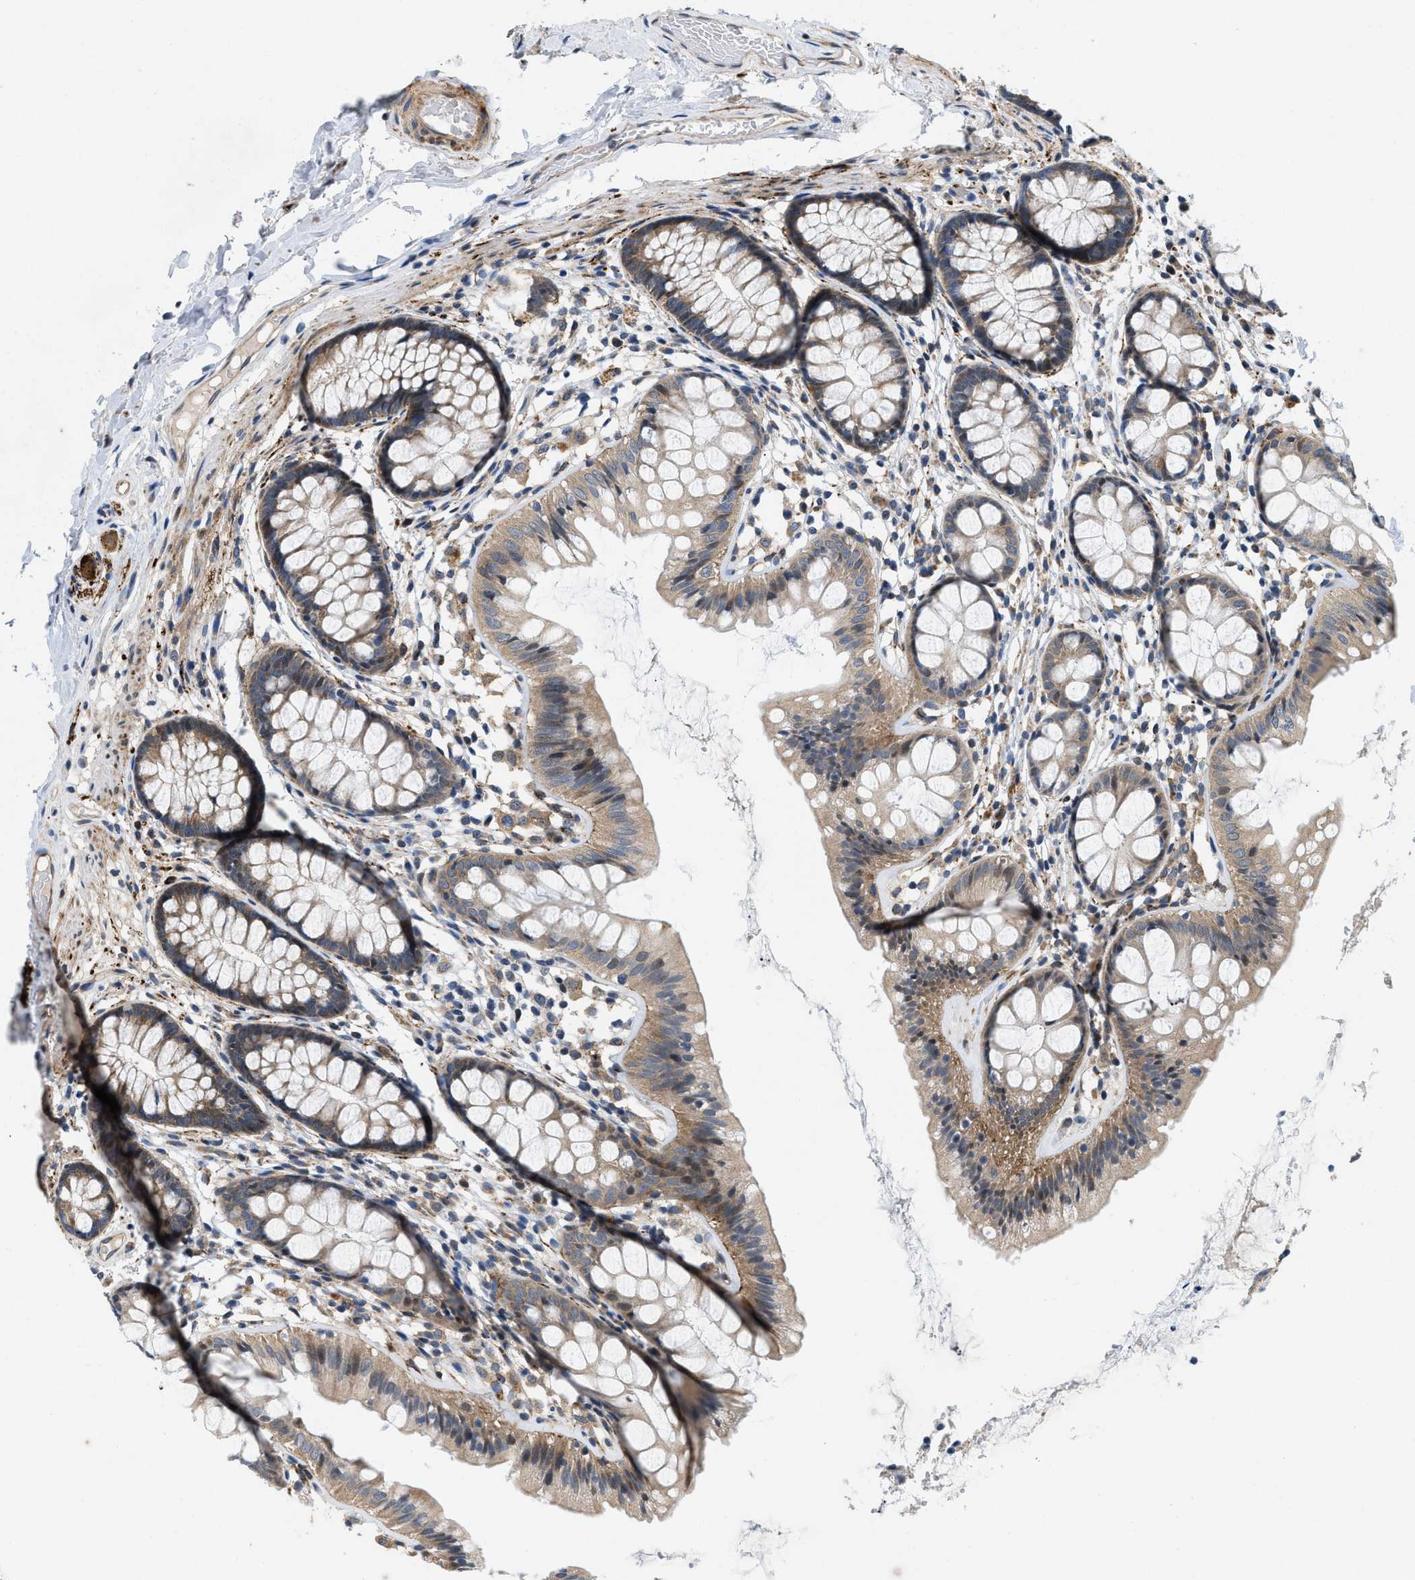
{"staining": {"intensity": "moderate", "quantity": ">75%", "location": "cytoplasmic/membranous"}, "tissue": "colon", "cell_type": "Endothelial cells", "image_type": "normal", "snomed": [{"axis": "morphology", "description": "Normal tissue, NOS"}, {"axis": "topography", "description": "Colon"}], "caption": "Immunohistochemistry (IHC) of unremarkable colon shows medium levels of moderate cytoplasmic/membranous expression in approximately >75% of endothelial cells.", "gene": "ZNF599", "patient": {"sex": "female", "age": 56}}